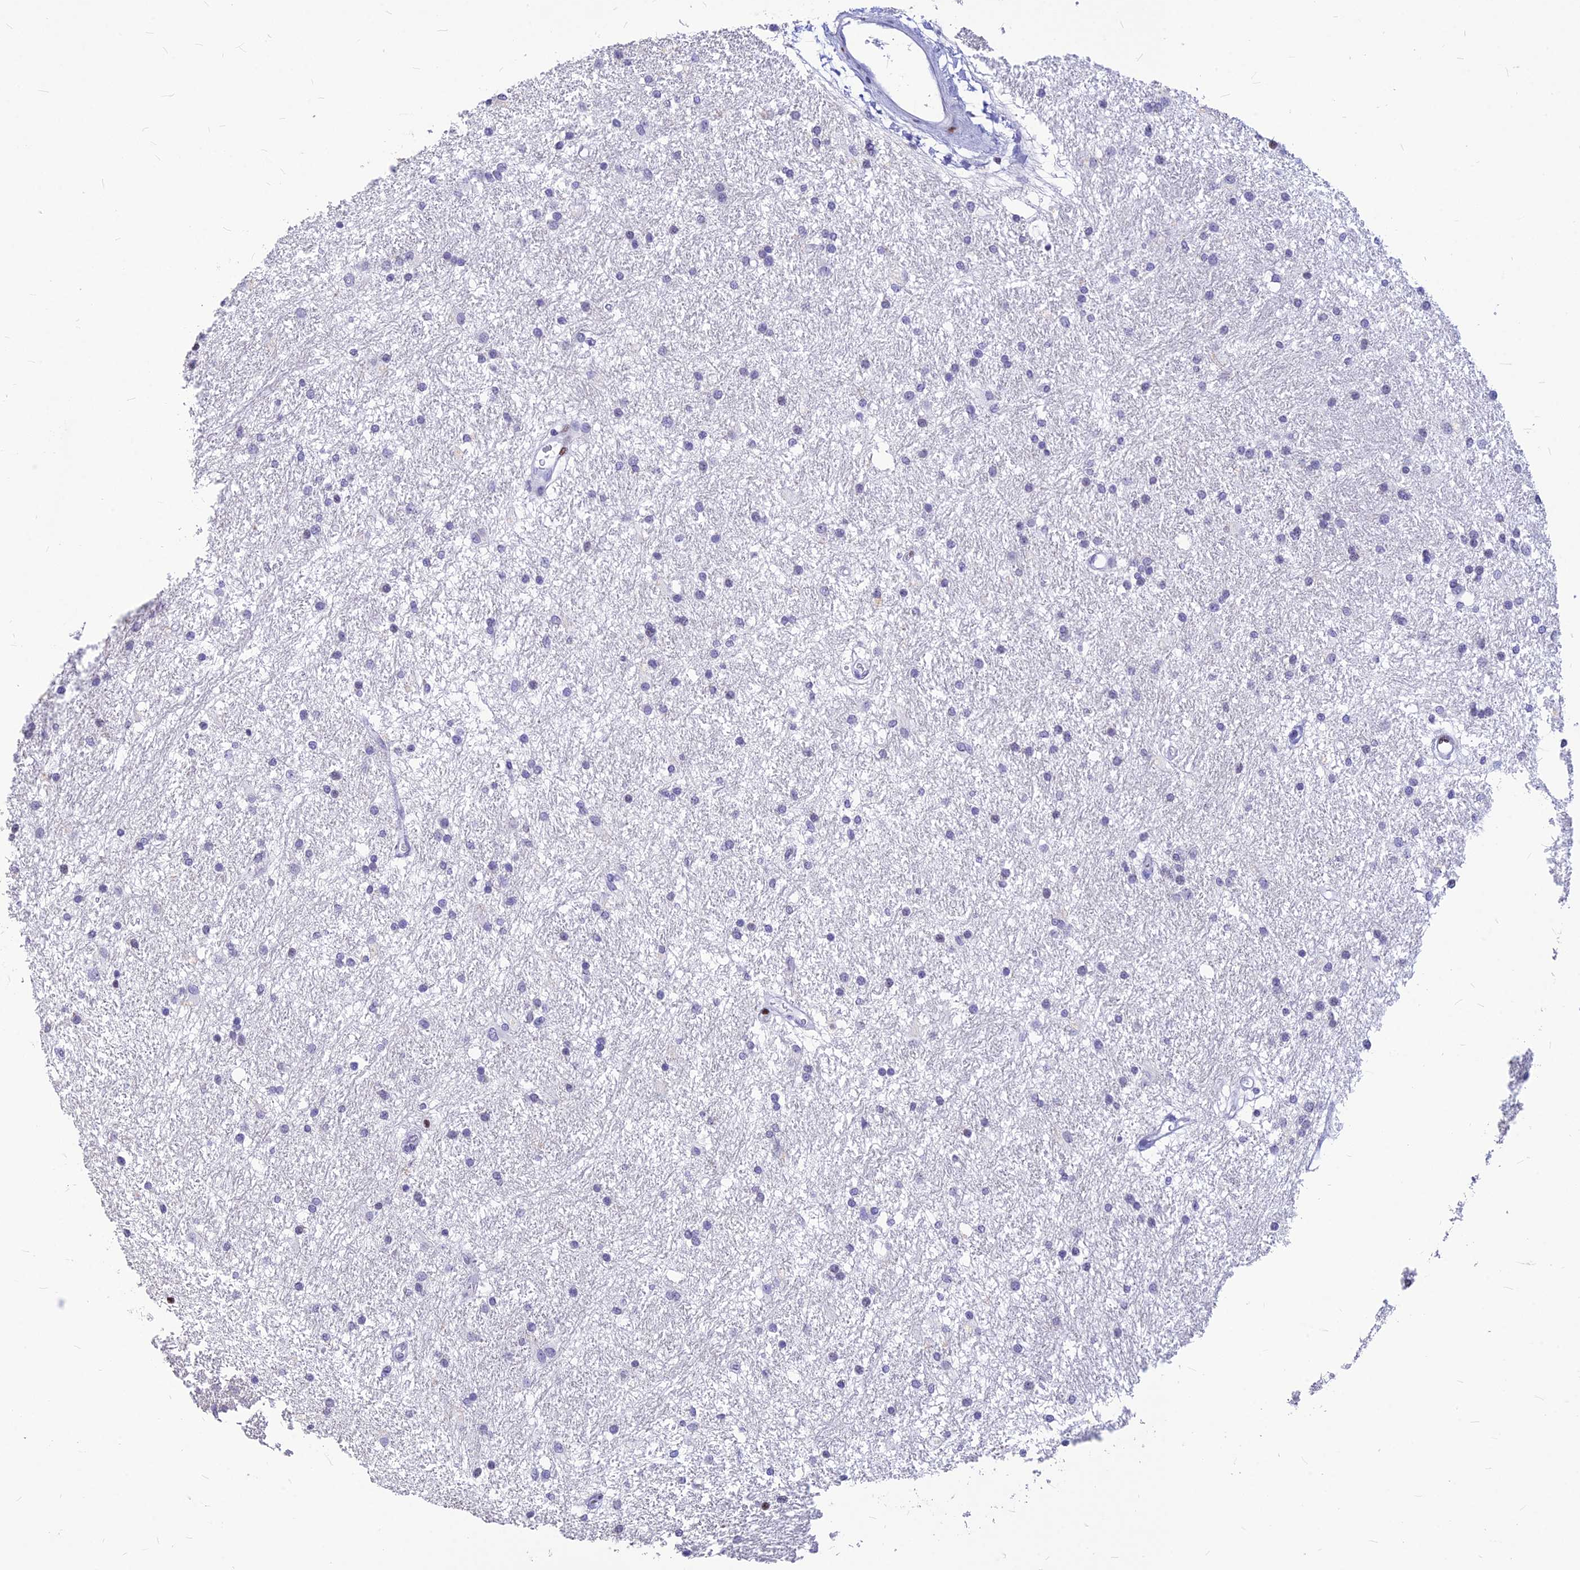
{"staining": {"intensity": "negative", "quantity": "none", "location": "none"}, "tissue": "glioma", "cell_type": "Tumor cells", "image_type": "cancer", "snomed": [{"axis": "morphology", "description": "Glioma, malignant, High grade"}, {"axis": "topography", "description": "Brain"}], "caption": "Immunohistochemistry (IHC) micrograph of neoplastic tissue: human glioma stained with DAB demonstrates no significant protein expression in tumor cells. (Immunohistochemistry, brightfield microscopy, high magnification).", "gene": "PRPS1", "patient": {"sex": "male", "age": 77}}